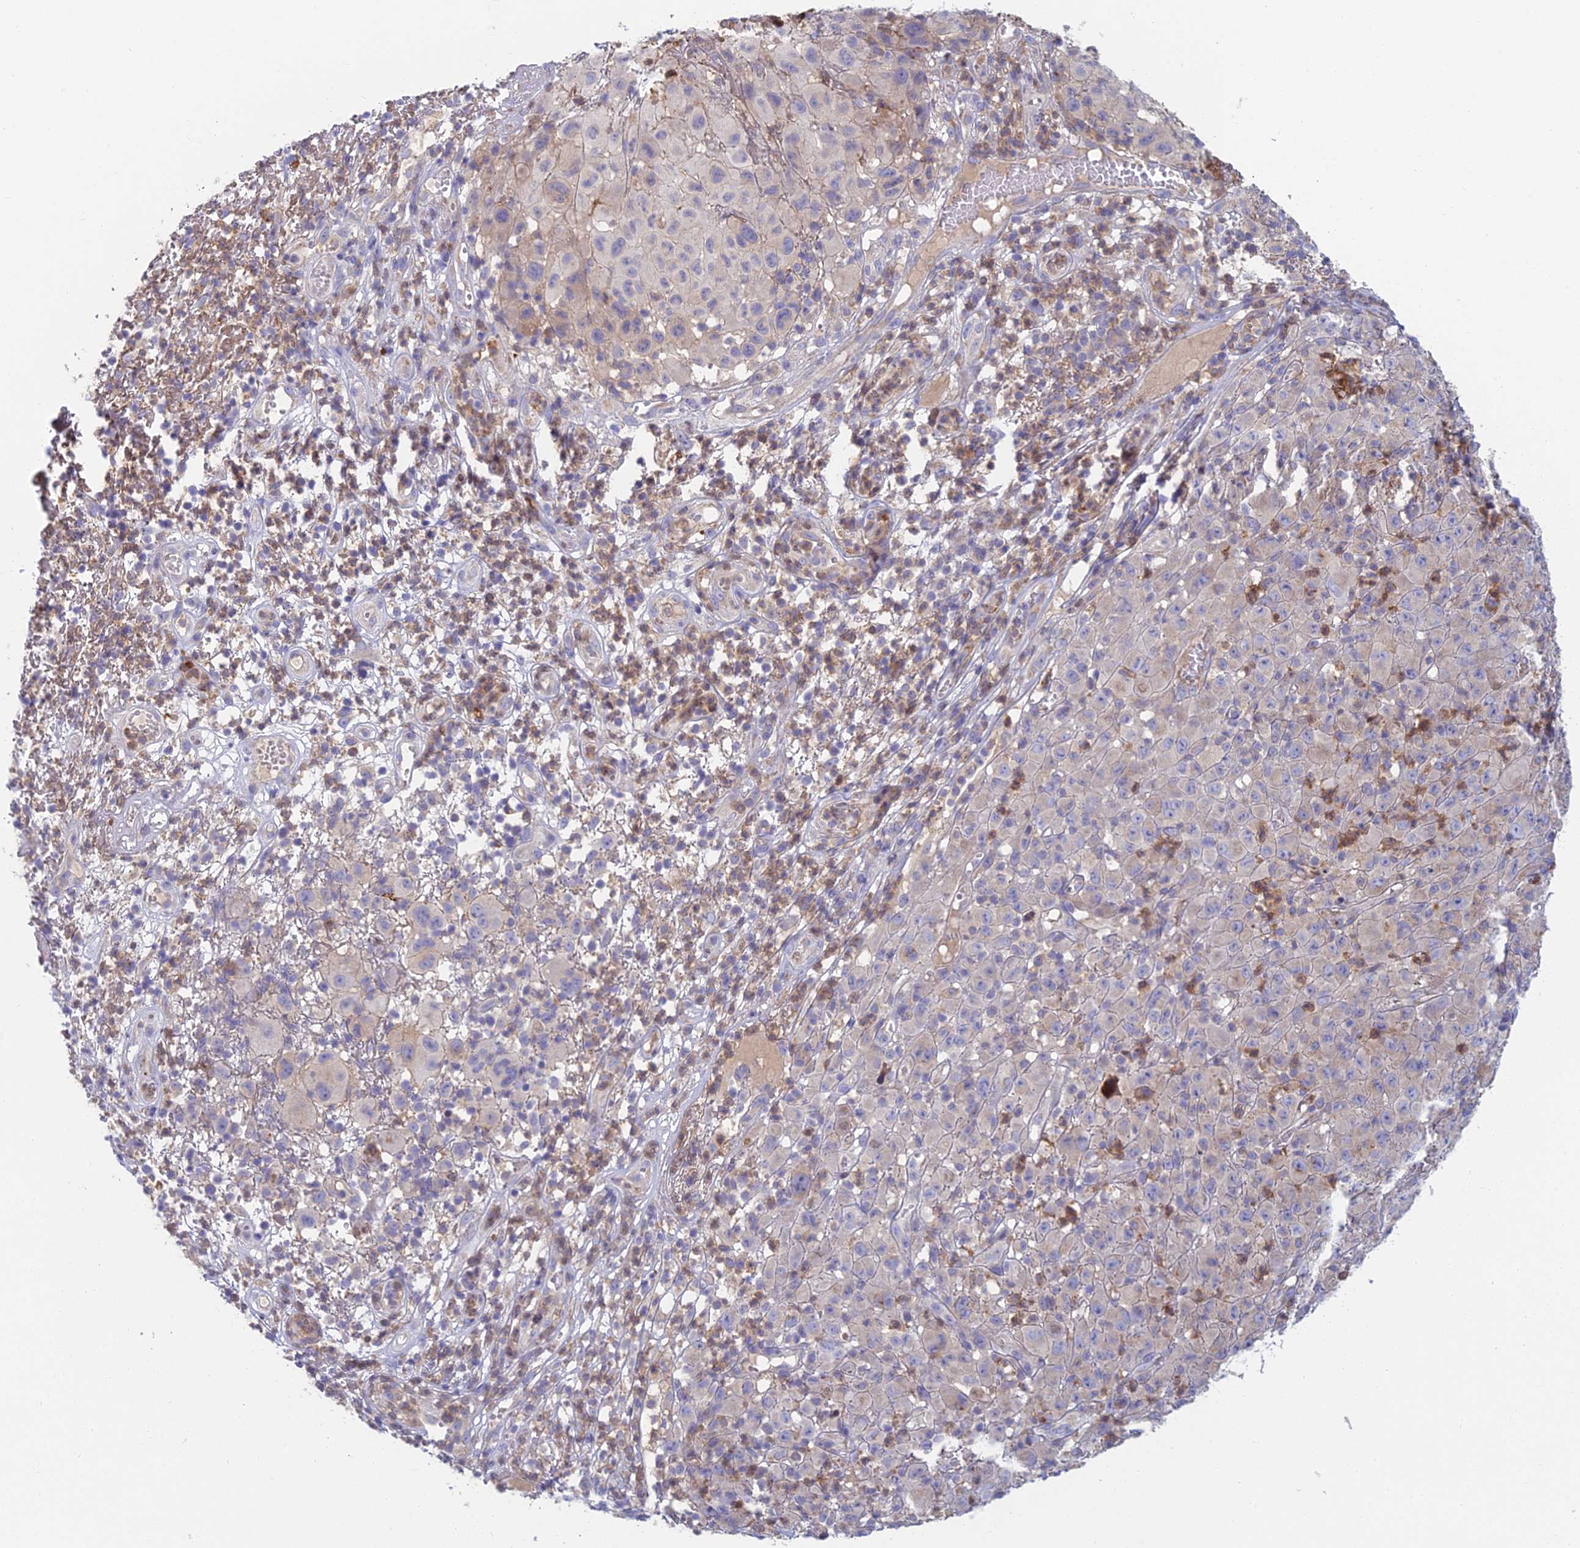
{"staining": {"intensity": "negative", "quantity": "none", "location": "none"}, "tissue": "melanoma", "cell_type": "Tumor cells", "image_type": "cancer", "snomed": [{"axis": "morphology", "description": "Malignant melanoma, NOS"}, {"axis": "topography", "description": "Skin"}], "caption": "Immunohistochemical staining of human melanoma demonstrates no significant staining in tumor cells.", "gene": "IFTAP", "patient": {"sex": "male", "age": 73}}